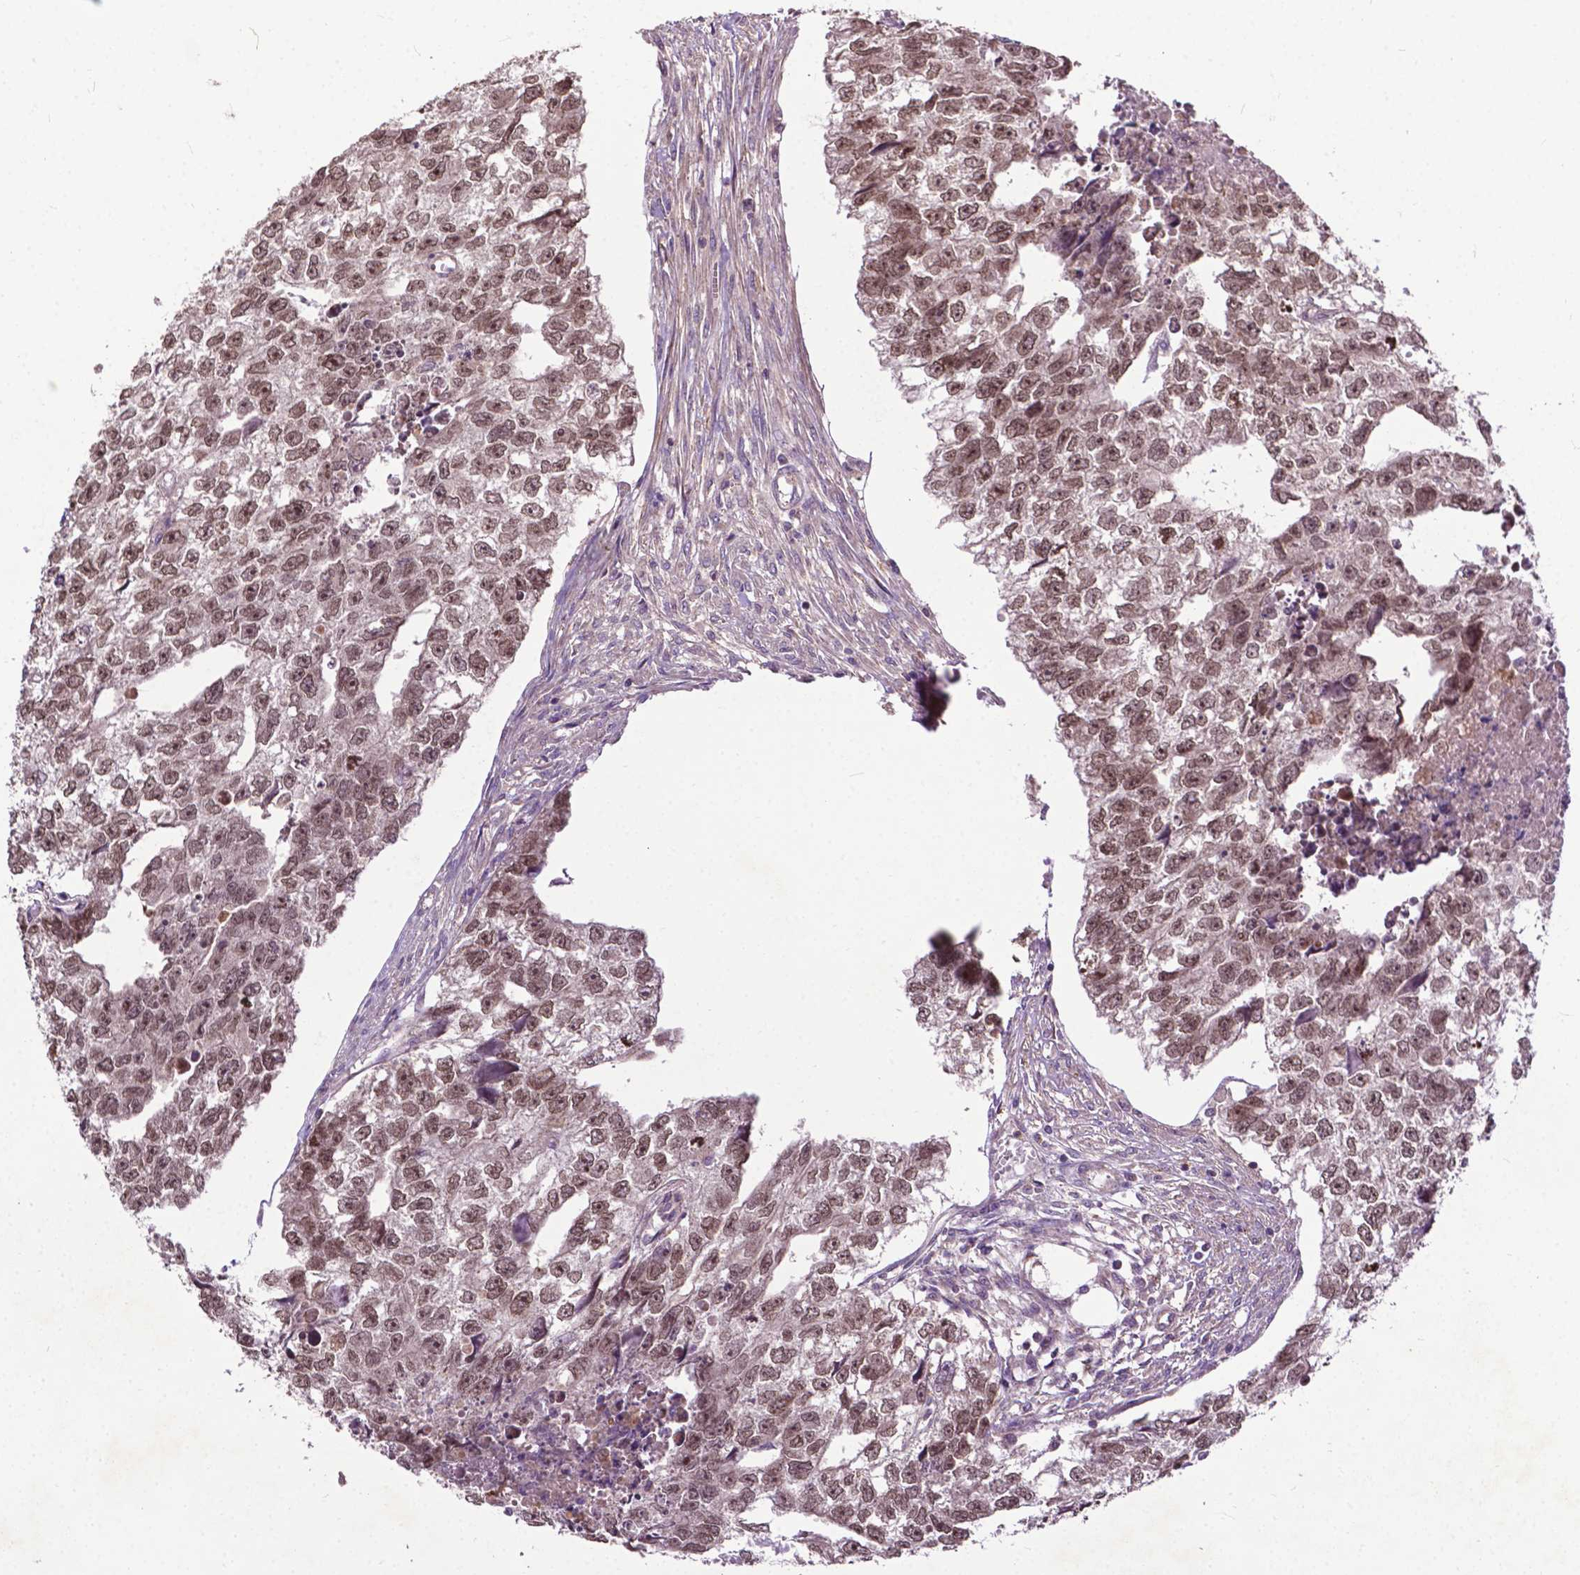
{"staining": {"intensity": "moderate", "quantity": ">75%", "location": "nuclear"}, "tissue": "testis cancer", "cell_type": "Tumor cells", "image_type": "cancer", "snomed": [{"axis": "morphology", "description": "Carcinoma, Embryonal, NOS"}, {"axis": "morphology", "description": "Teratoma, malignant, NOS"}, {"axis": "topography", "description": "Testis"}], "caption": "High-power microscopy captured an immunohistochemistry photomicrograph of embryonal carcinoma (testis), revealing moderate nuclear expression in about >75% of tumor cells. Immunohistochemistry (ihc) stains the protein of interest in brown and the nuclei are stained blue.", "gene": "PARP3", "patient": {"sex": "male", "age": 44}}